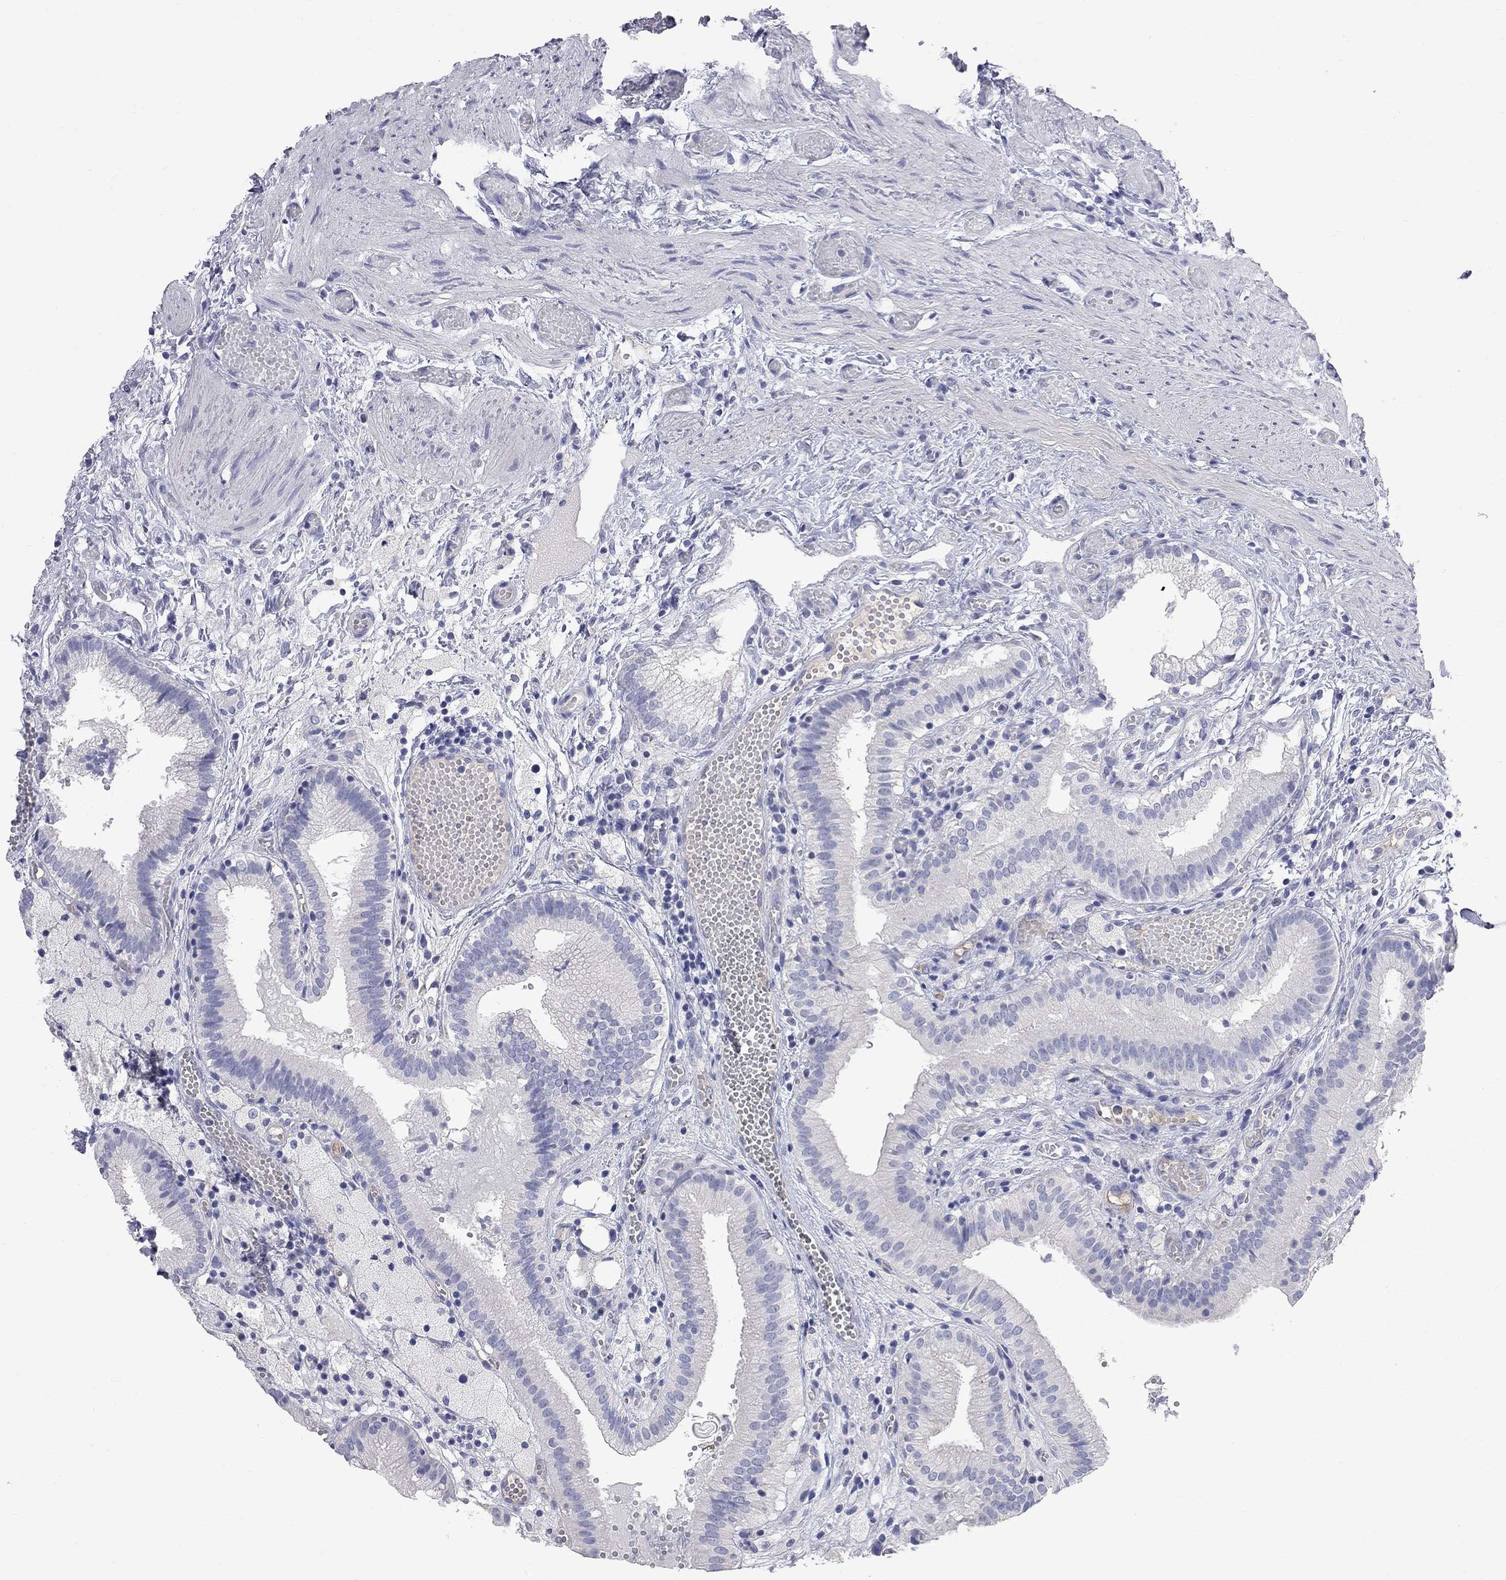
{"staining": {"intensity": "negative", "quantity": "none", "location": "none"}, "tissue": "gallbladder", "cell_type": "Glandular cells", "image_type": "normal", "snomed": [{"axis": "morphology", "description": "Normal tissue, NOS"}, {"axis": "topography", "description": "Gallbladder"}], "caption": "IHC histopathology image of benign gallbladder: gallbladder stained with DAB exhibits no significant protein positivity in glandular cells.", "gene": "KCND2", "patient": {"sex": "female", "age": 24}}